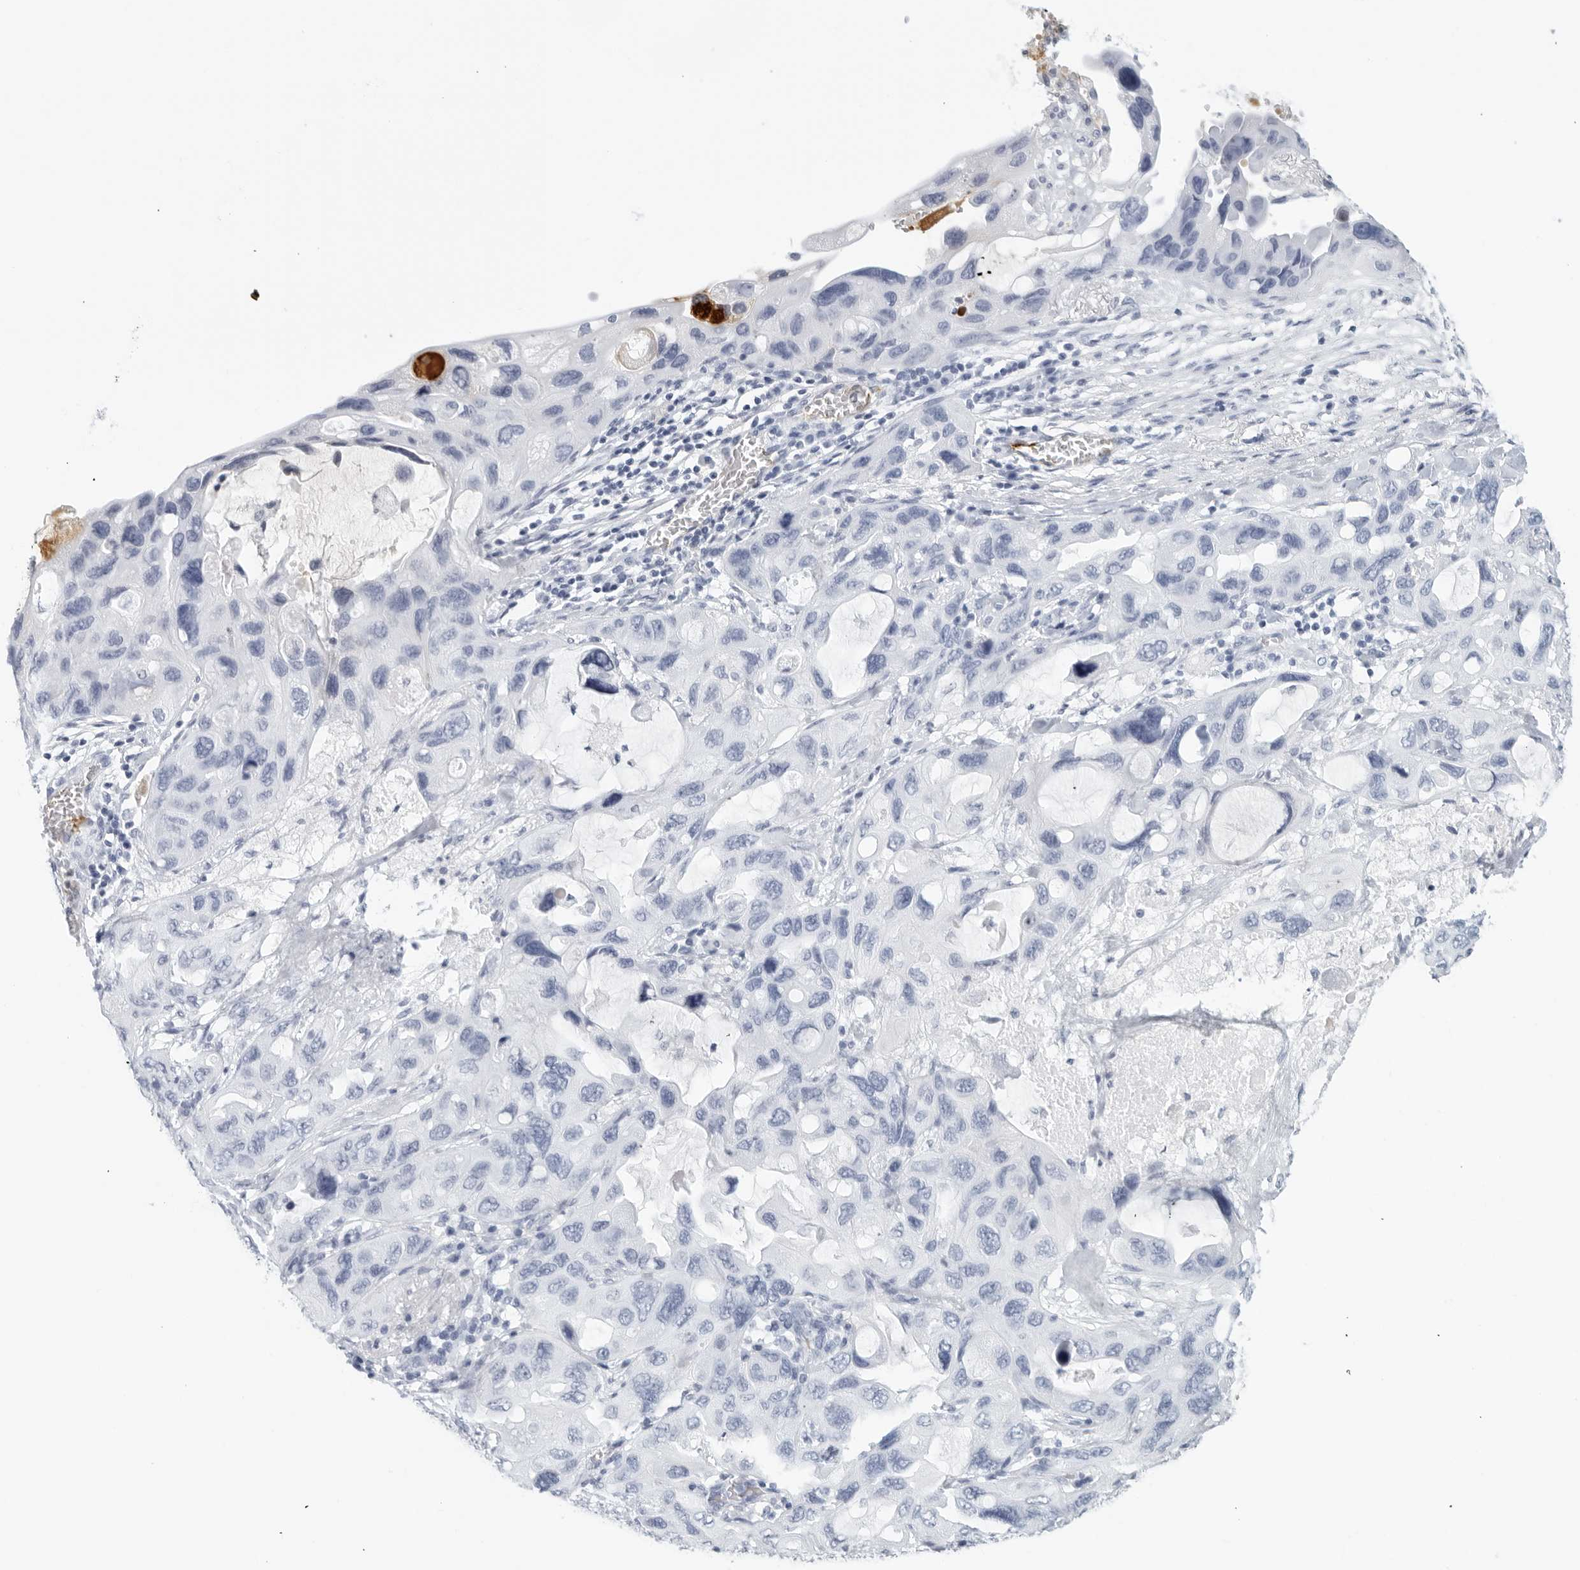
{"staining": {"intensity": "negative", "quantity": "none", "location": "none"}, "tissue": "lung cancer", "cell_type": "Tumor cells", "image_type": "cancer", "snomed": [{"axis": "morphology", "description": "Squamous cell carcinoma, NOS"}, {"axis": "topography", "description": "Lung"}], "caption": "Immunohistochemical staining of lung squamous cell carcinoma demonstrates no significant staining in tumor cells. (Brightfield microscopy of DAB (3,3'-diaminobenzidine) IHC at high magnification).", "gene": "FGG", "patient": {"sex": "female", "age": 73}}